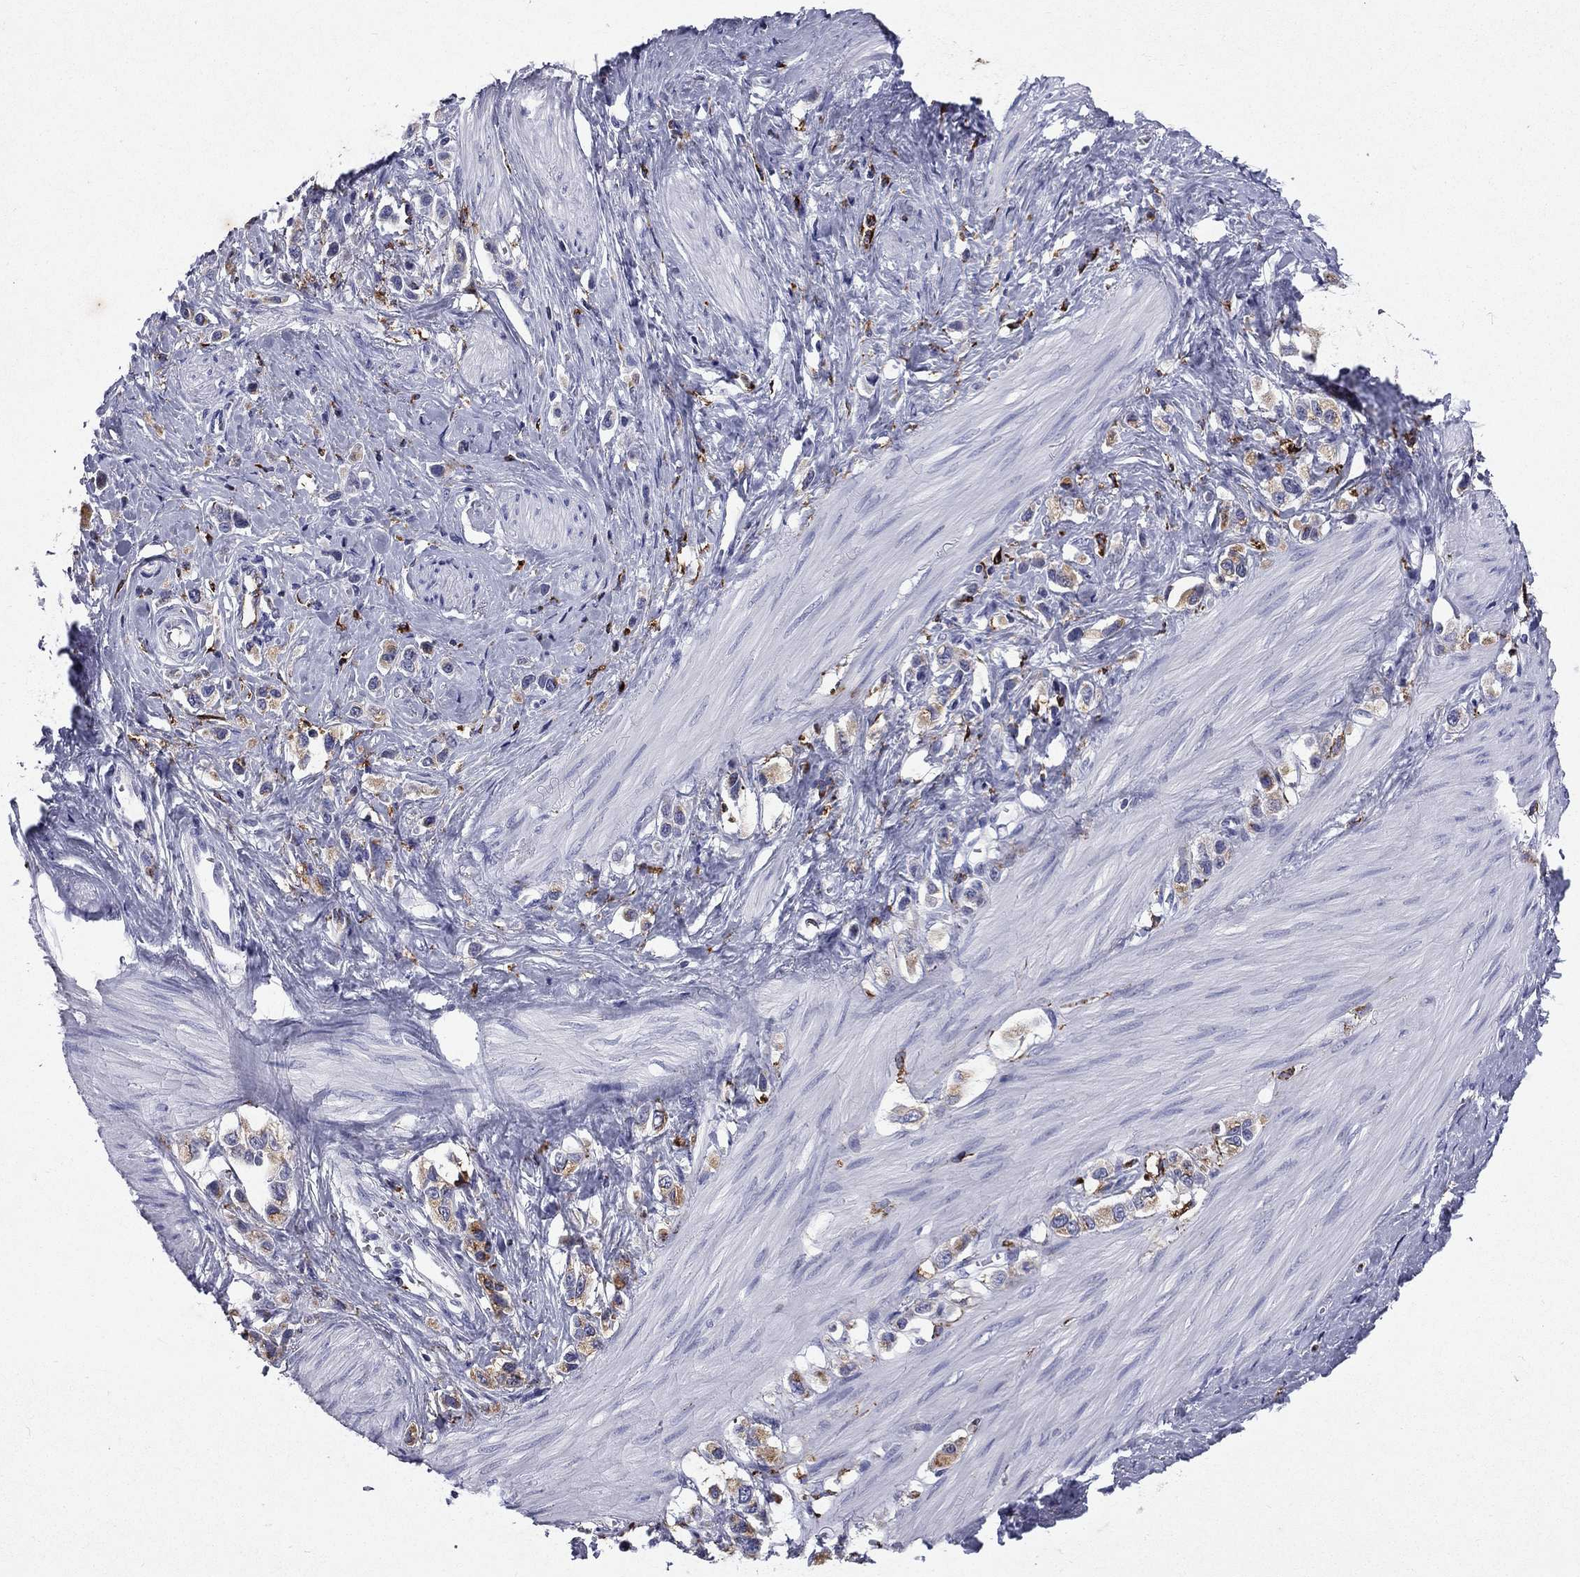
{"staining": {"intensity": "moderate", "quantity": "<25%", "location": "cytoplasmic/membranous"}, "tissue": "stomach cancer", "cell_type": "Tumor cells", "image_type": "cancer", "snomed": [{"axis": "morphology", "description": "Normal tissue, NOS"}, {"axis": "morphology", "description": "Adenocarcinoma, NOS"}, {"axis": "morphology", "description": "Adenocarcinoma, High grade"}, {"axis": "topography", "description": "Stomach, upper"}, {"axis": "topography", "description": "Stomach"}], "caption": "Tumor cells display low levels of moderate cytoplasmic/membranous expression in approximately <25% of cells in stomach cancer (adenocarcinoma (high-grade)). Ihc stains the protein in brown and the nuclei are stained blue.", "gene": "MADCAM1", "patient": {"sex": "female", "age": 65}}